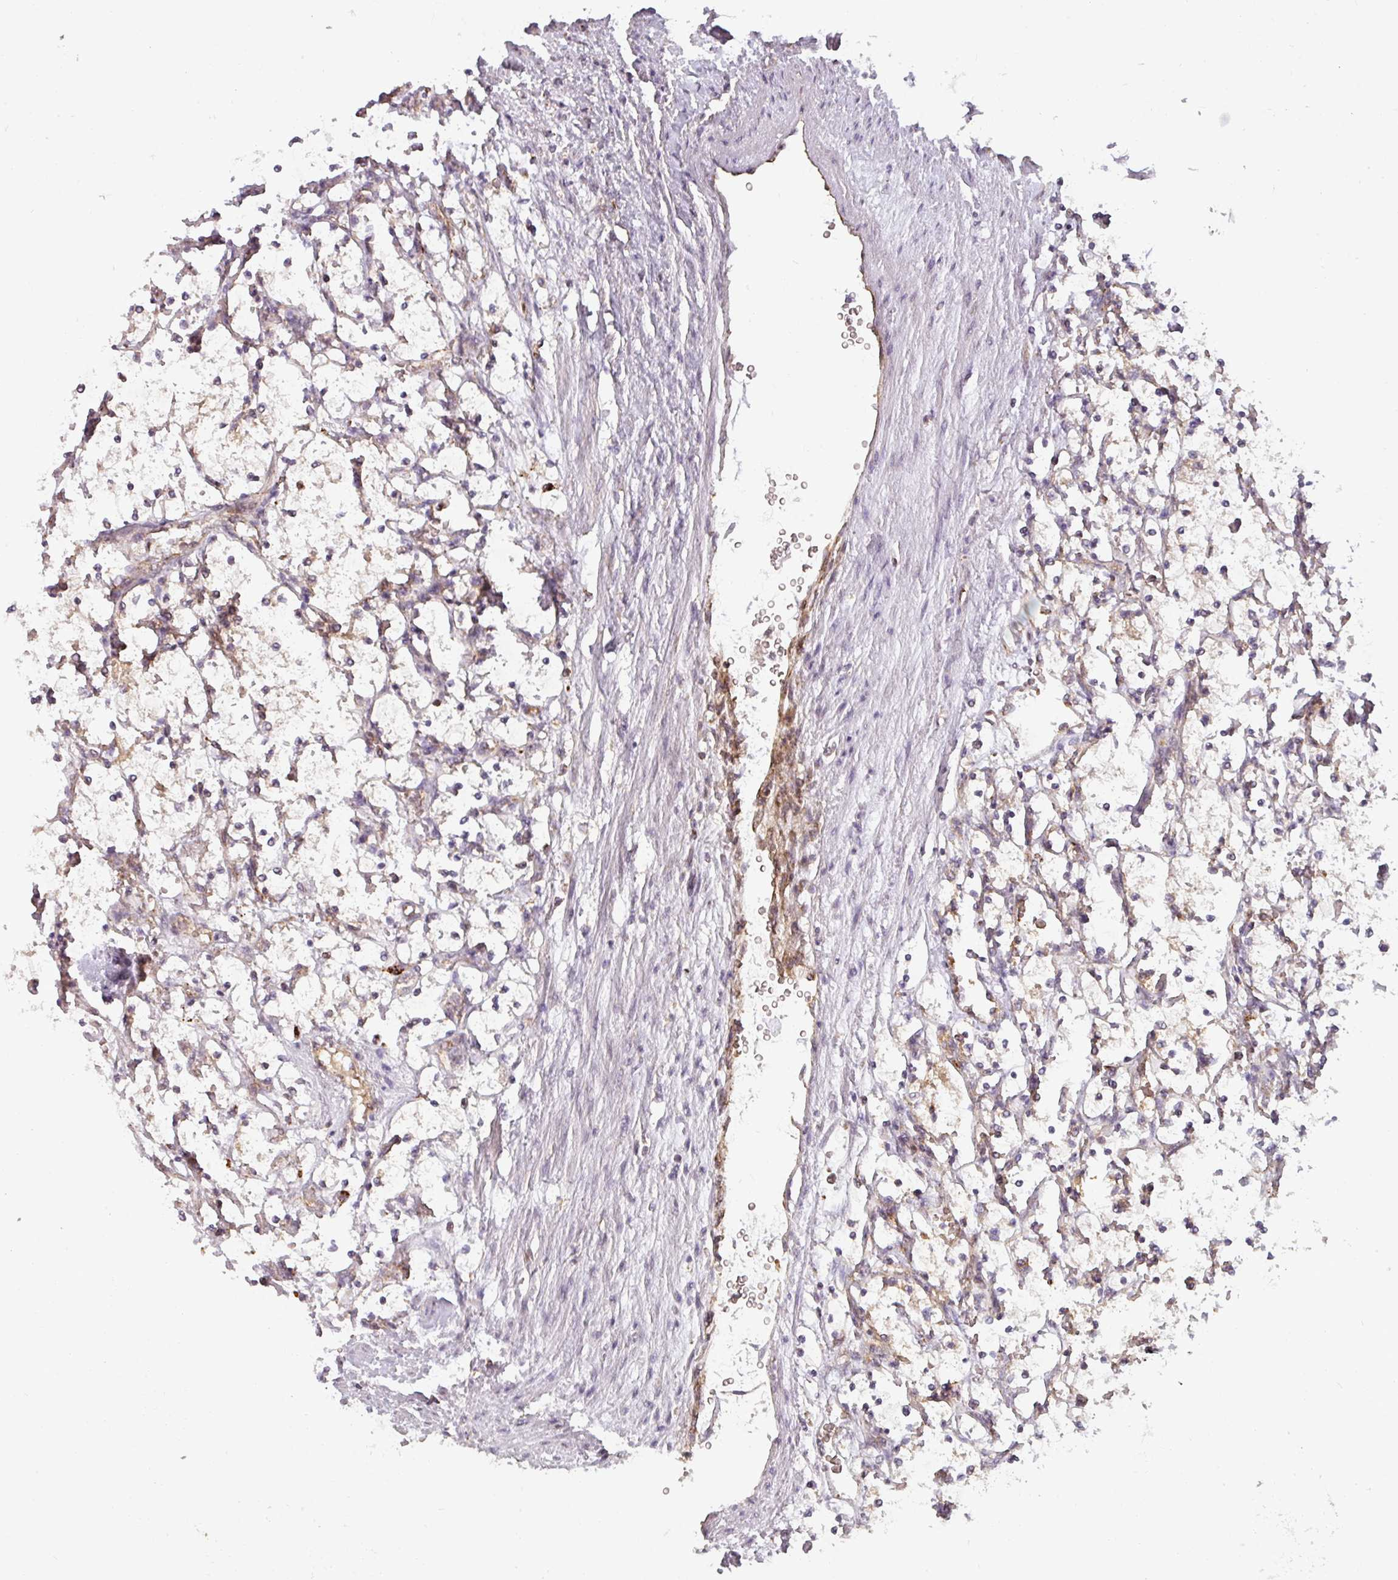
{"staining": {"intensity": "weak", "quantity": "<25%", "location": "cytoplasmic/membranous"}, "tissue": "renal cancer", "cell_type": "Tumor cells", "image_type": "cancer", "snomed": [{"axis": "morphology", "description": "Adenocarcinoma, NOS"}, {"axis": "topography", "description": "Kidney"}], "caption": "Renal cancer (adenocarcinoma) was stained to show a protein in brown. There is no significant positivity in tumor cells.", "gene": "MRPS16", "patient": {"sex": "female", "age": 69}}